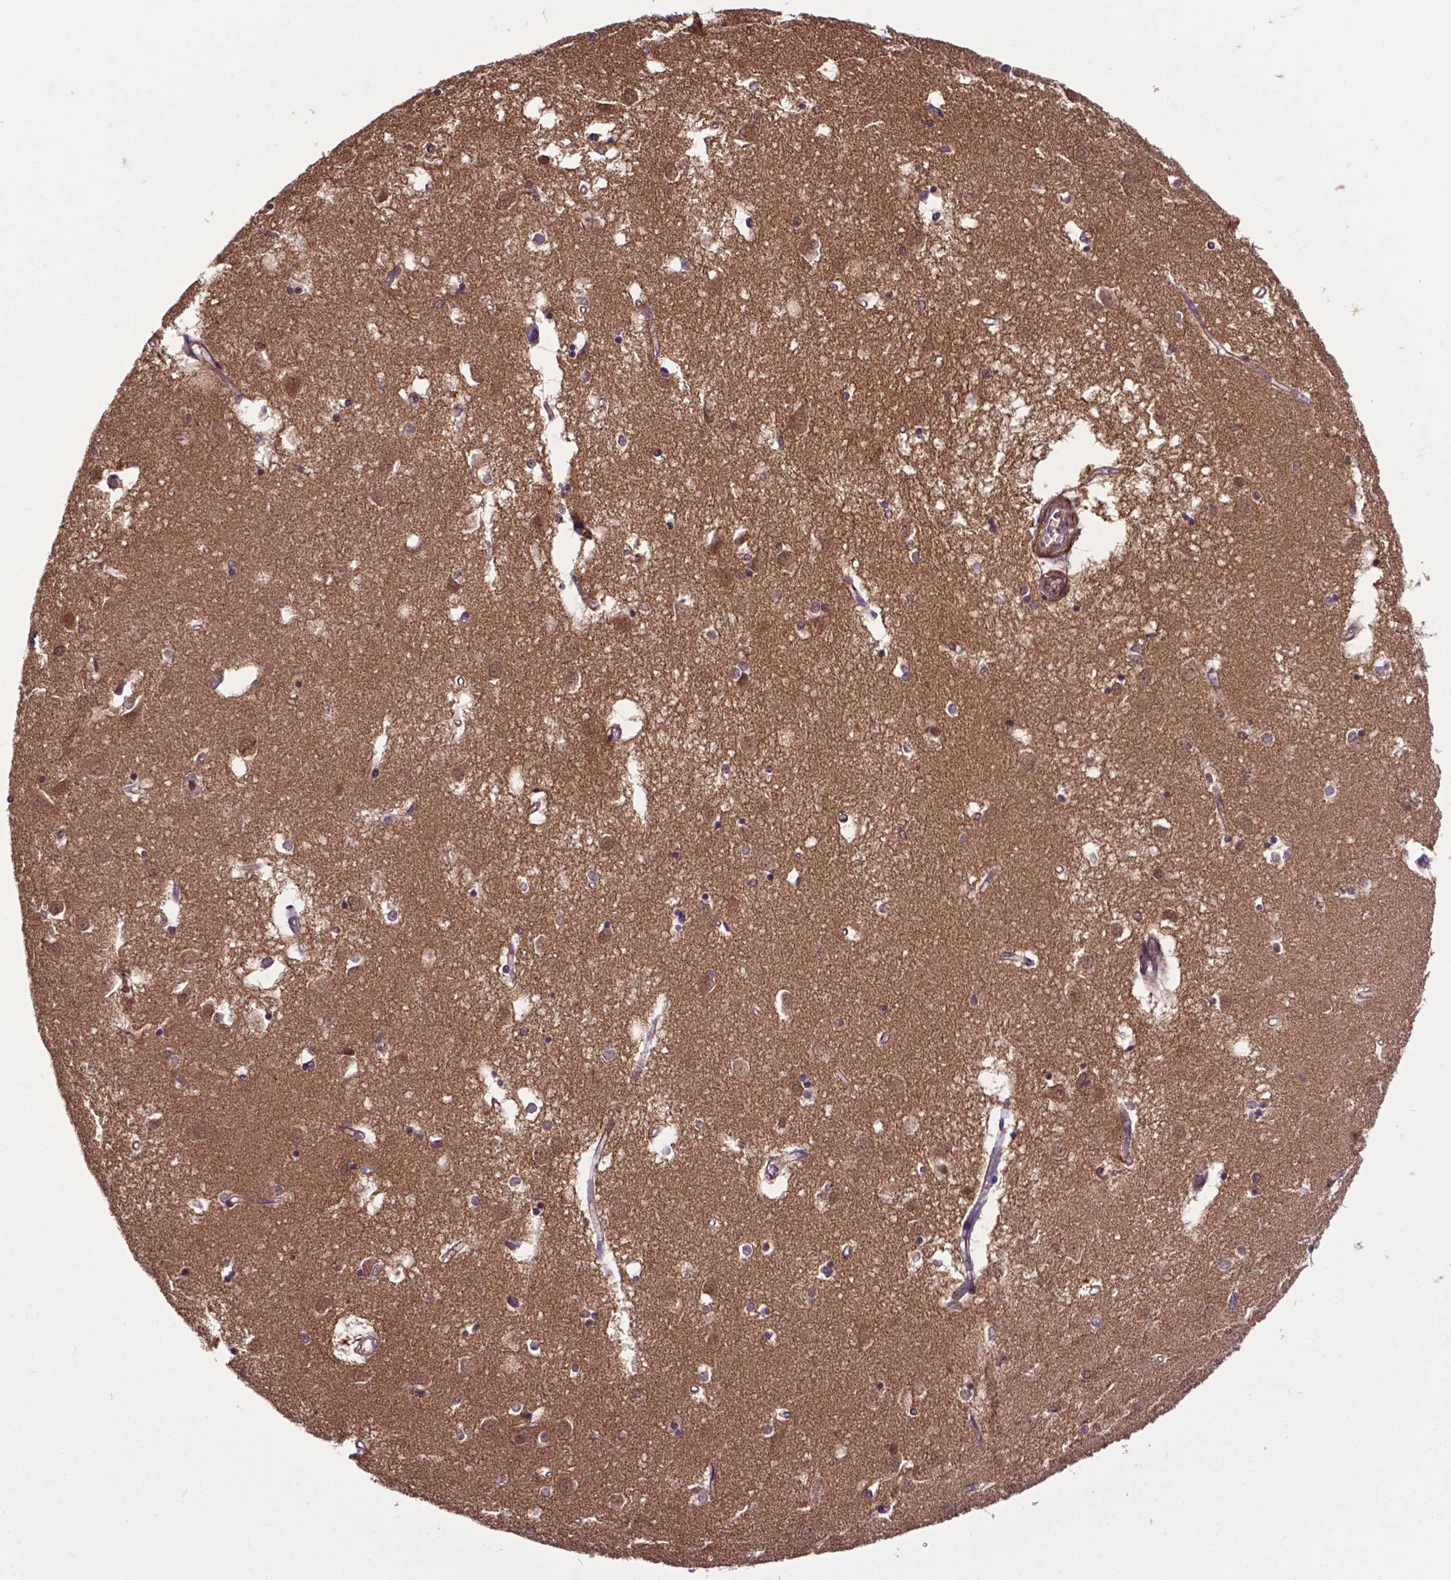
{"staining": {"intensity": "negative", "quantity": "none", "location": "none"}, "tissue": "caudate", "cell_type": "Glial cells", "image_type": "normal", "snomed": [{"axis": "morphology", "description": "Normal tissue, NOS"}, {"axis": "topography", "description": "Lateral ventricle wall"}], "caption": "DAB (3,3'-diaminobenzidine) immunohistochemical staining of unremarkable human caudate shows no significant staining in glial cells.", "gene": "OTUB1", "patient": {"sex": "male", "age": 54}}